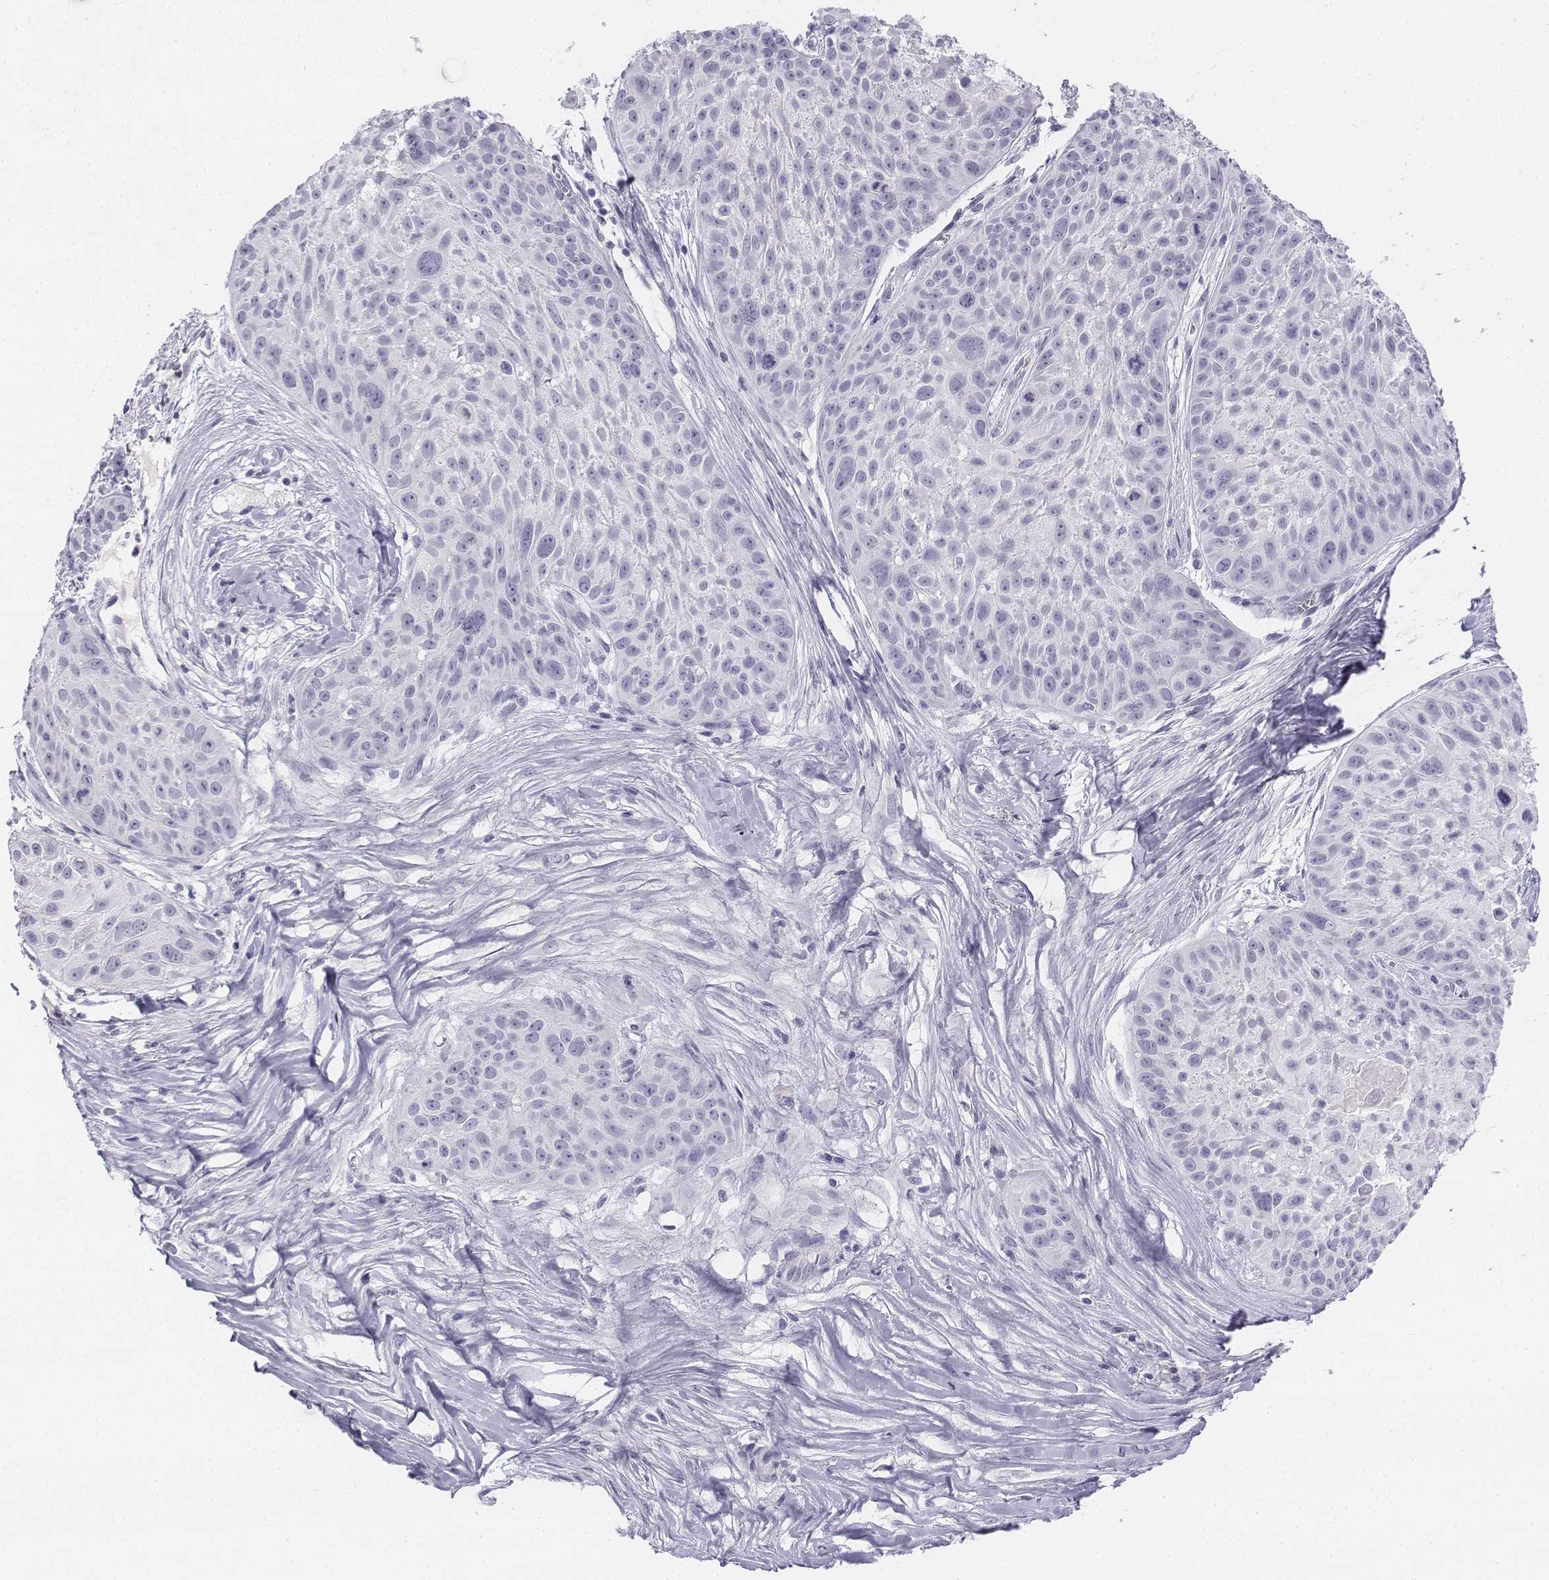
{"staining": {"intensity": "negative", "quantity": "none", "location": "none"}, "tissue": "skin cancer", "cell_type": "Tumor cells", "image_type": "cancer", "snomed": [{"axis": "morphology", "description": "Squamous cell carcinoma, NOS"}, {"axis": "topography", "description": "Skin"}, {"axis": "topography", "description": "Anal"}], "caption": "High magnification brightfield microscopy of skin cancer stained with DAB (brown) and counterstained with hematoxylin (blue): tumor cells show no significant positivity.", "gene": "UCN2", "patient": {"sex": "female", "age": 75}}